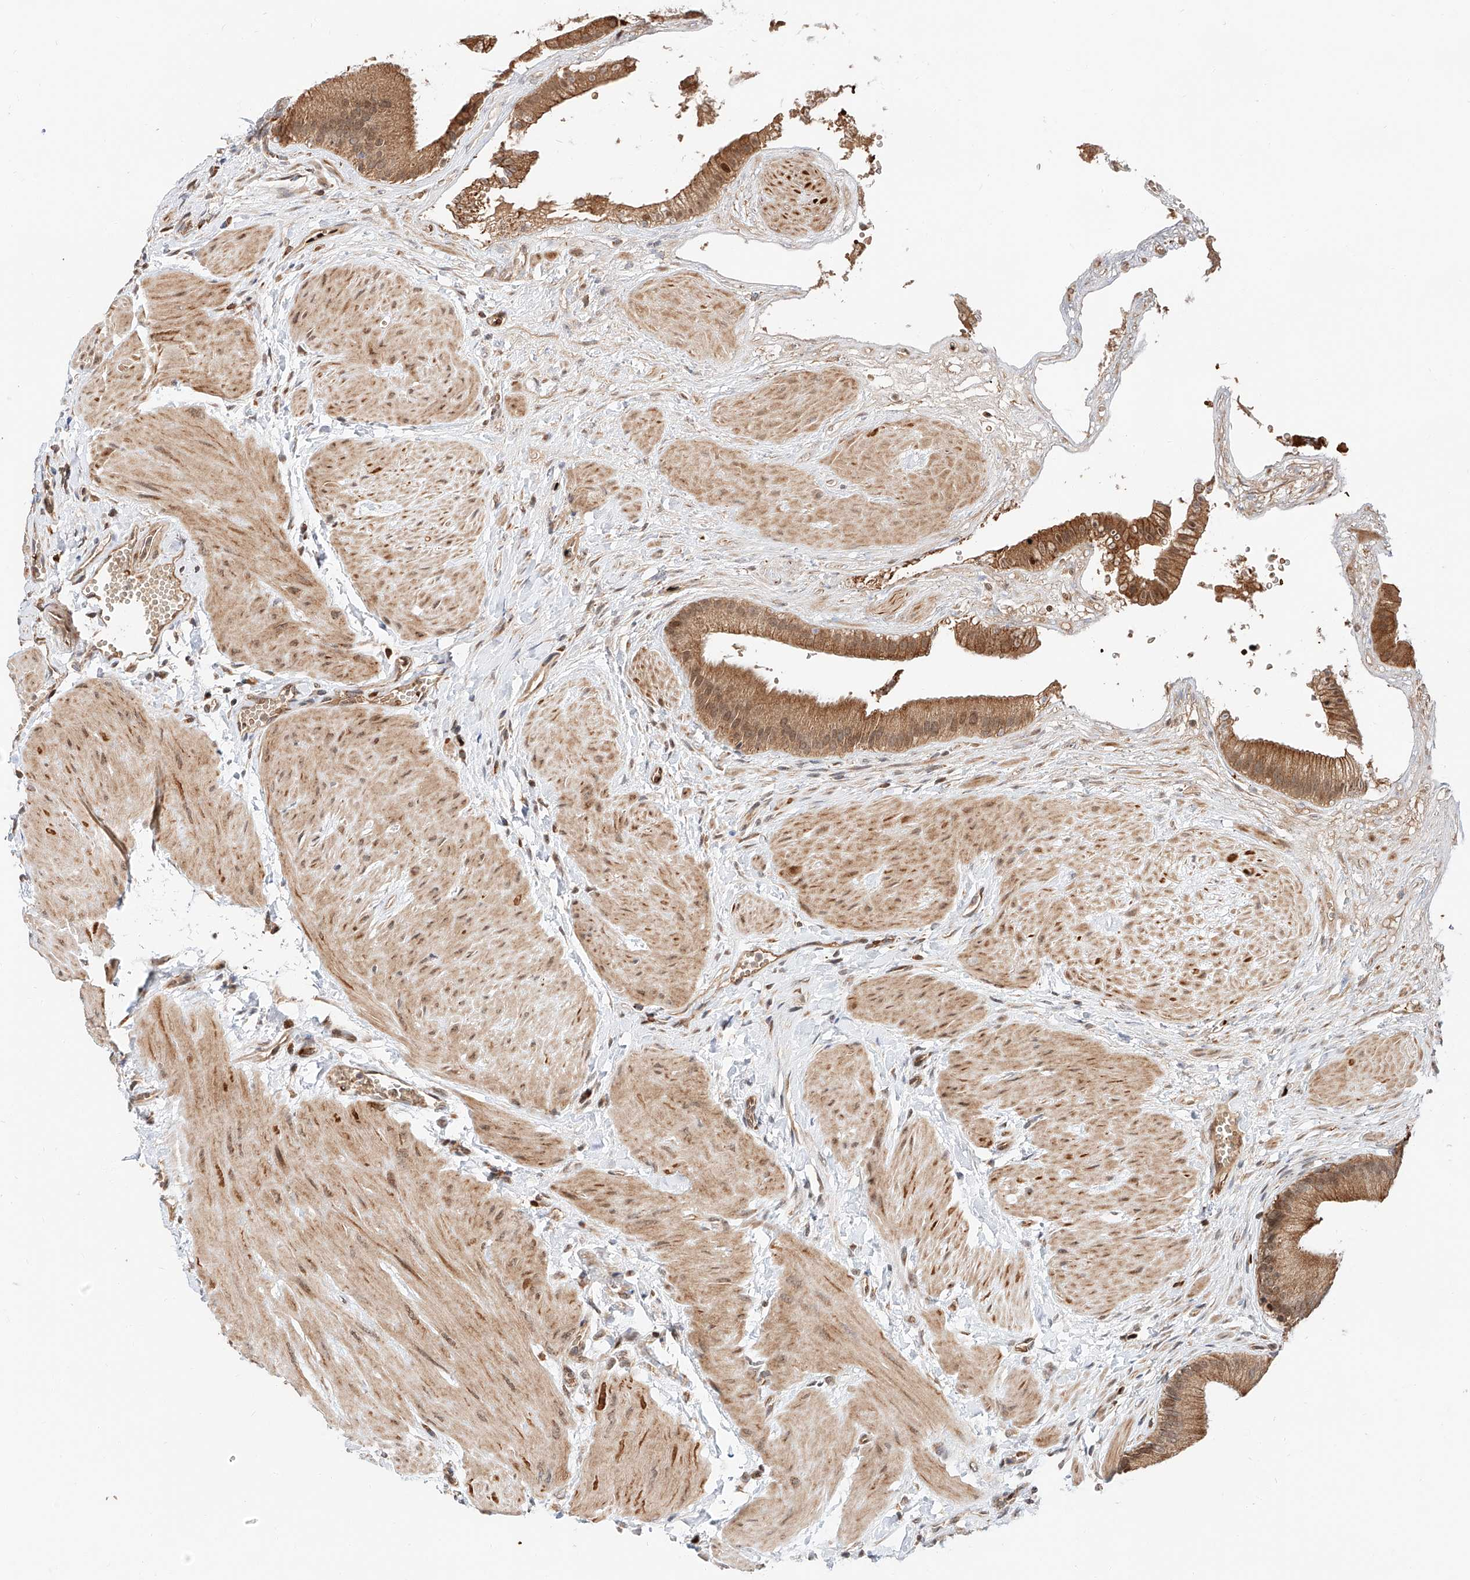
{"staining": {"intensity": "moderate", "quantity": ">75%", "location": "cytoplasmic/membranous,nuclear"}, "tissue": "gallbladder", "cell_type": "Glandular cells", "image_type": "normal", "snomed": [{"axis": "morphology", "description": "Normal tissue, NOS"}, {"axis": "topography", "description": "Gallbladder"}], "caption": "Gallbladder stained with DAB IHC demonstrates medium levels of moderate cytoplasmic/membranous,nuclear positivity in approximately >75% of glandular cells.", "gene": "THTPA", "patient": {"sex": "male", "age": 55}}